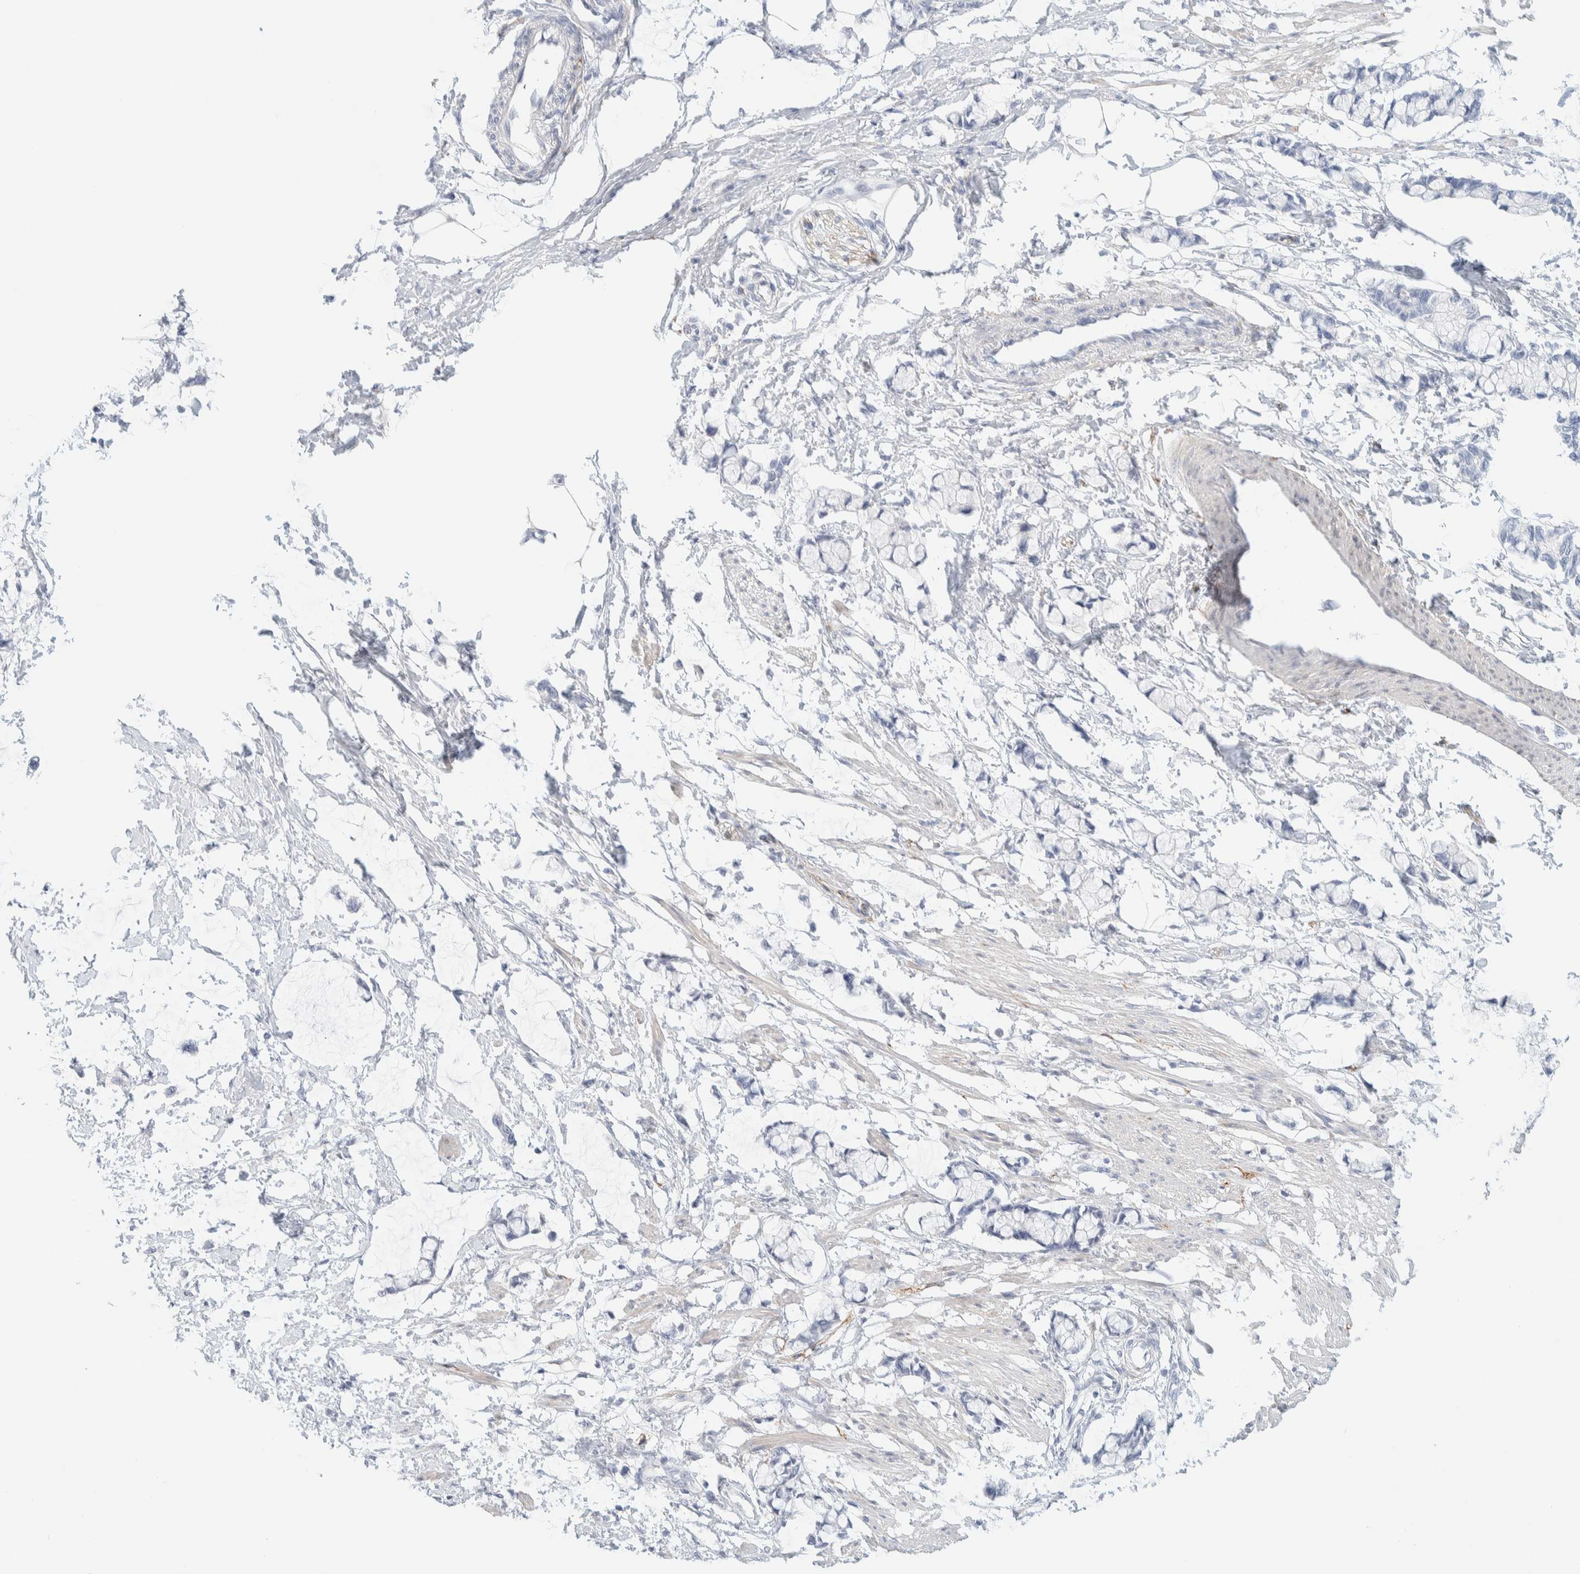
{"staining": {"intensity": "negative", "quantity": "none", "location": "none"}, "tissue": "smooth muscle", "cell_type": "Smooth muscle cells", "image_type": "normal", "snomed": [{"axis": "morphology", "description": "Normal tissue, NOS"}, {"axis": "morphology", "description": "Adenocarcinoma, NOS"}, {"axis": "topography", "description": "Smooth muscle"}, {"axis": "topography", "description": "Colon"}], "caption": "The immunohistochemistry micrograph has no significant expression in smooth muscle cells of smooth muscle. (DAB immunohistochemistry, high magnification).", "gene": "ATCAY", "patient": {"sex": "male", "age": 14}}